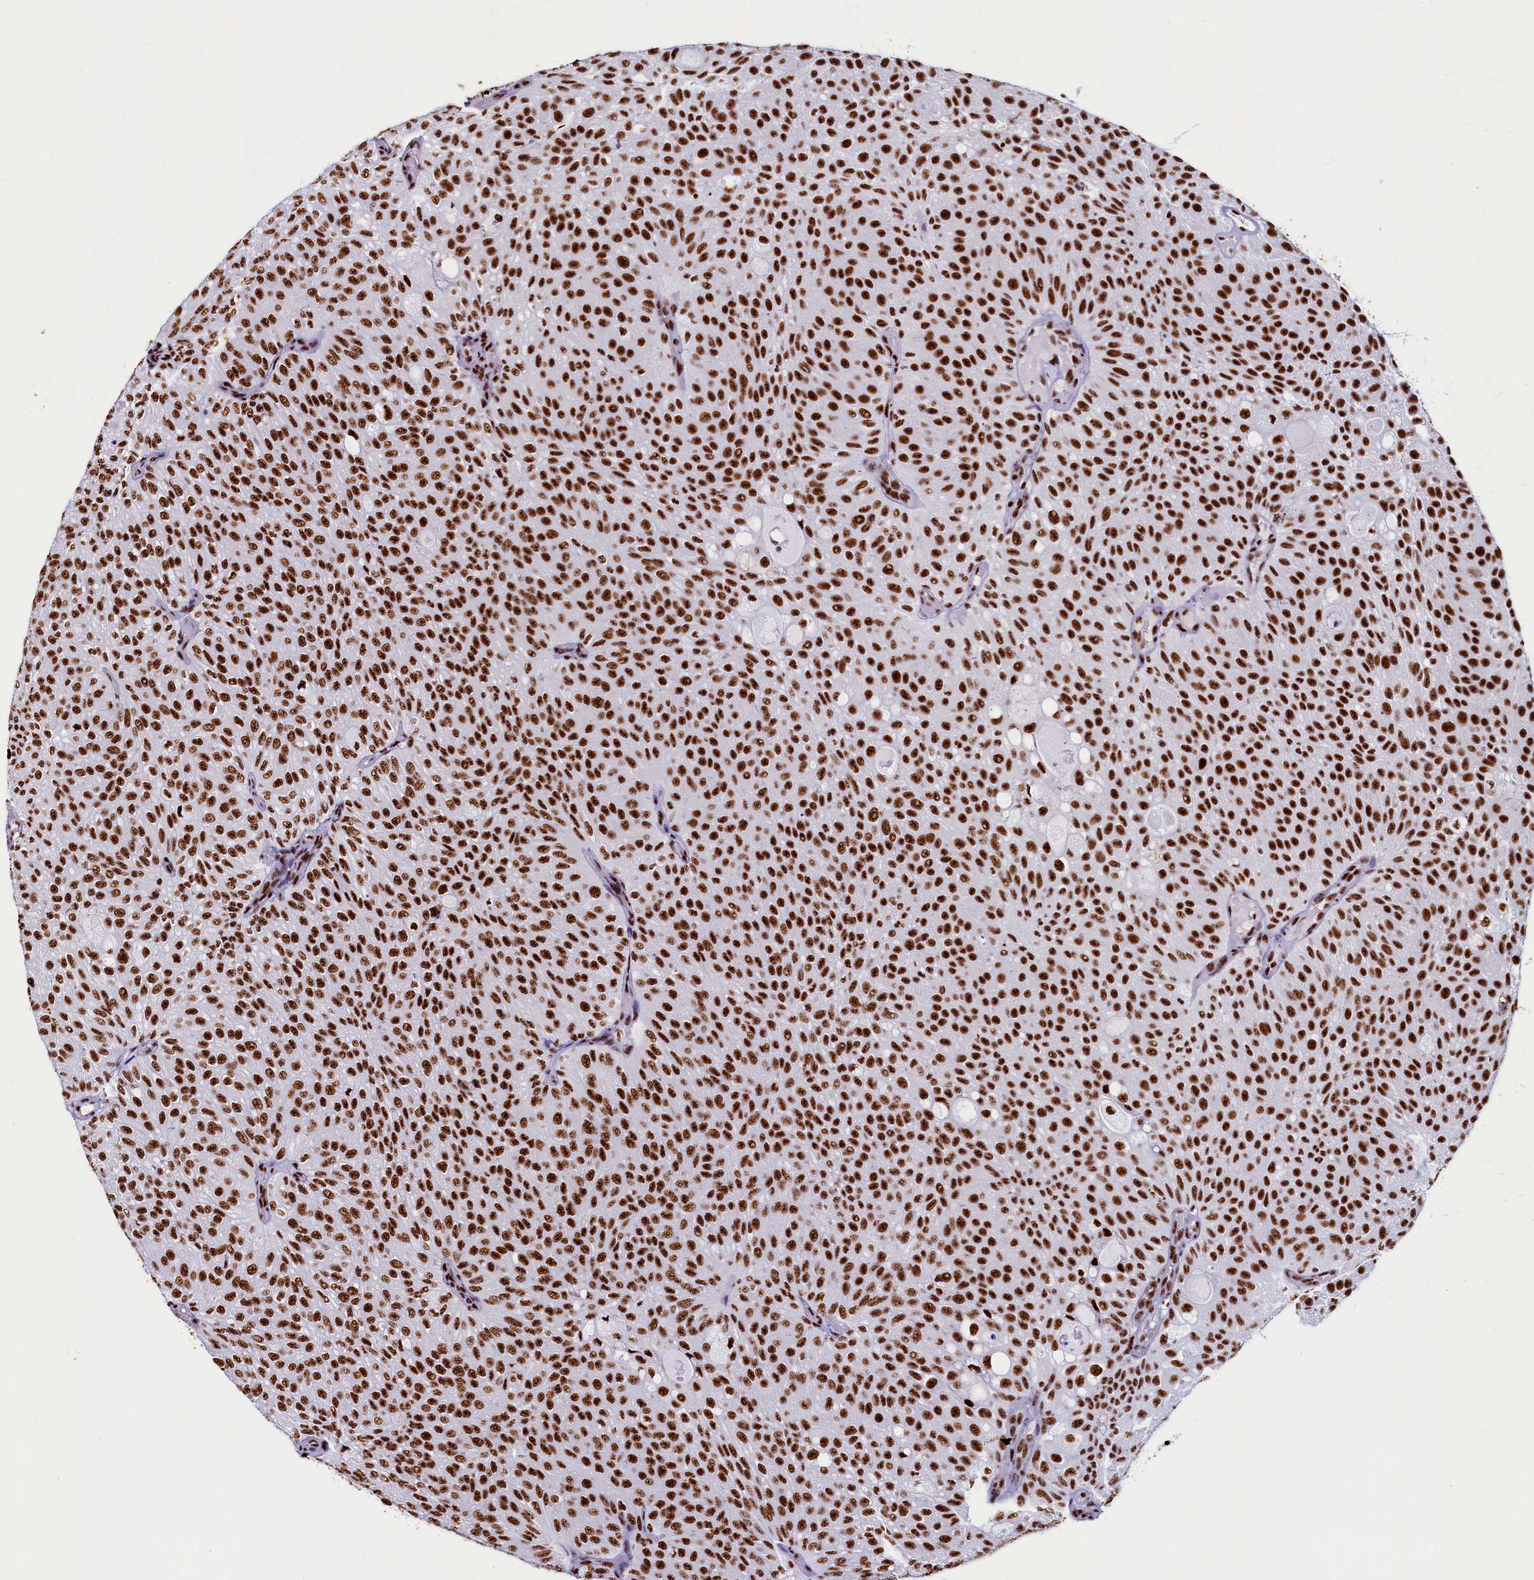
{"staining": {"intensity": "strong", "quantity": ">75%", "location": "nuclear"}, "tissue": "urothelial cancer", "cell_type": "Tumor cells", "image_type": "cancer", "snomed": [{"axis": "morphology", "description": "Urothelial carcinoma, Low grade"}, {"axis": "topography", "description": "Urinary bladder"}], "caption": "Urothelial carcinoma (low-grade) stained with a protein marker shows strong staining in tumor cells.", "gene": "SRRM2", "patient": {"sex": "male", "age": 78}}